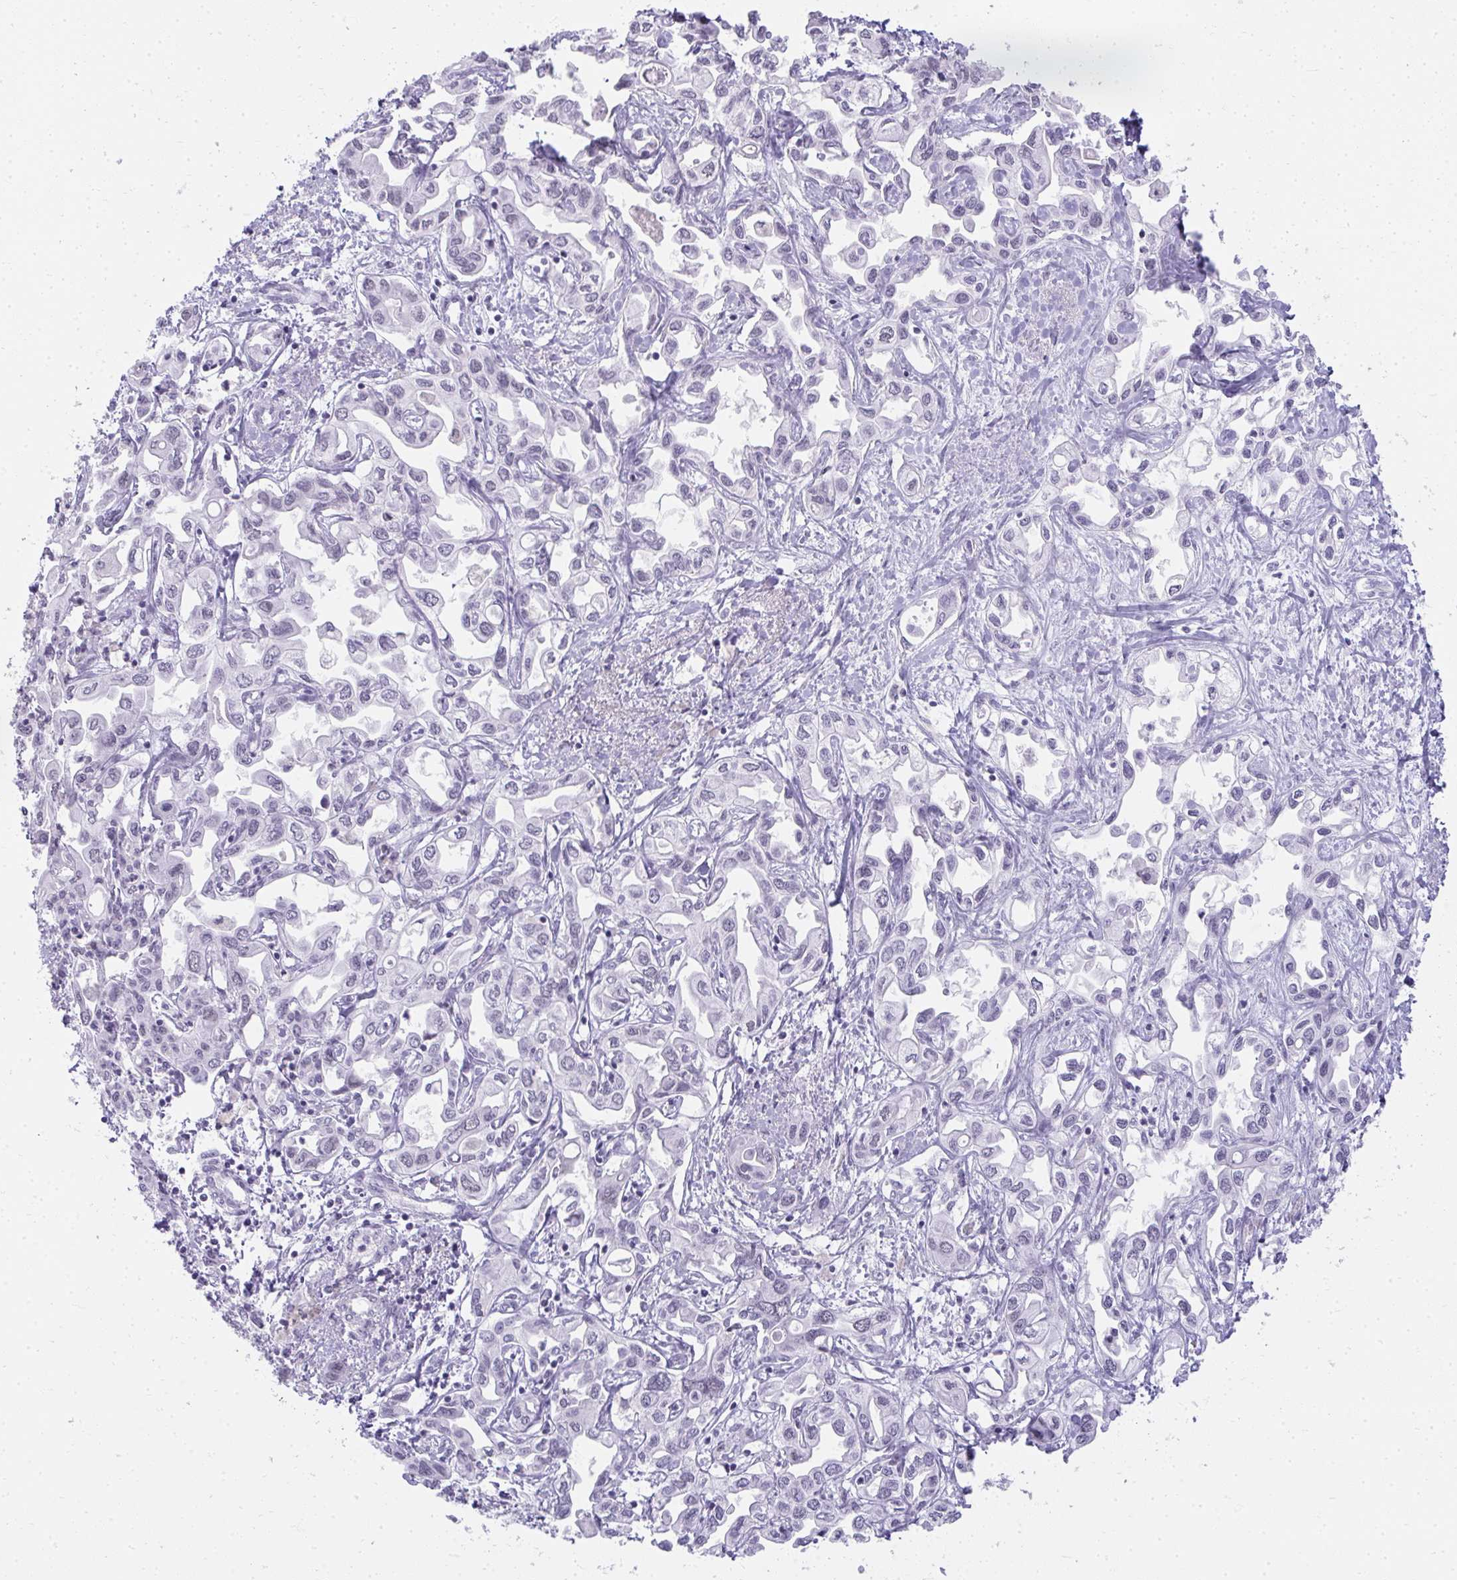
{"staining": {"intensity": "negative", "quantity": "none", "location": "none"}, "tissue": "liver cancer", "cell_type": "Tumor cells", "image_type": "cancer", "snomed": [{"axis": "morphology", "description": "Cholangiocarcinoma"}, {"axis": "topography", "description": "Liver"}], "caption": "Tumor cells are negative for brown protein staining in cholangiocarcinoma (liver).", "gene": "PLA2G1B", "patient": {"sex": "female", "age": 64}}